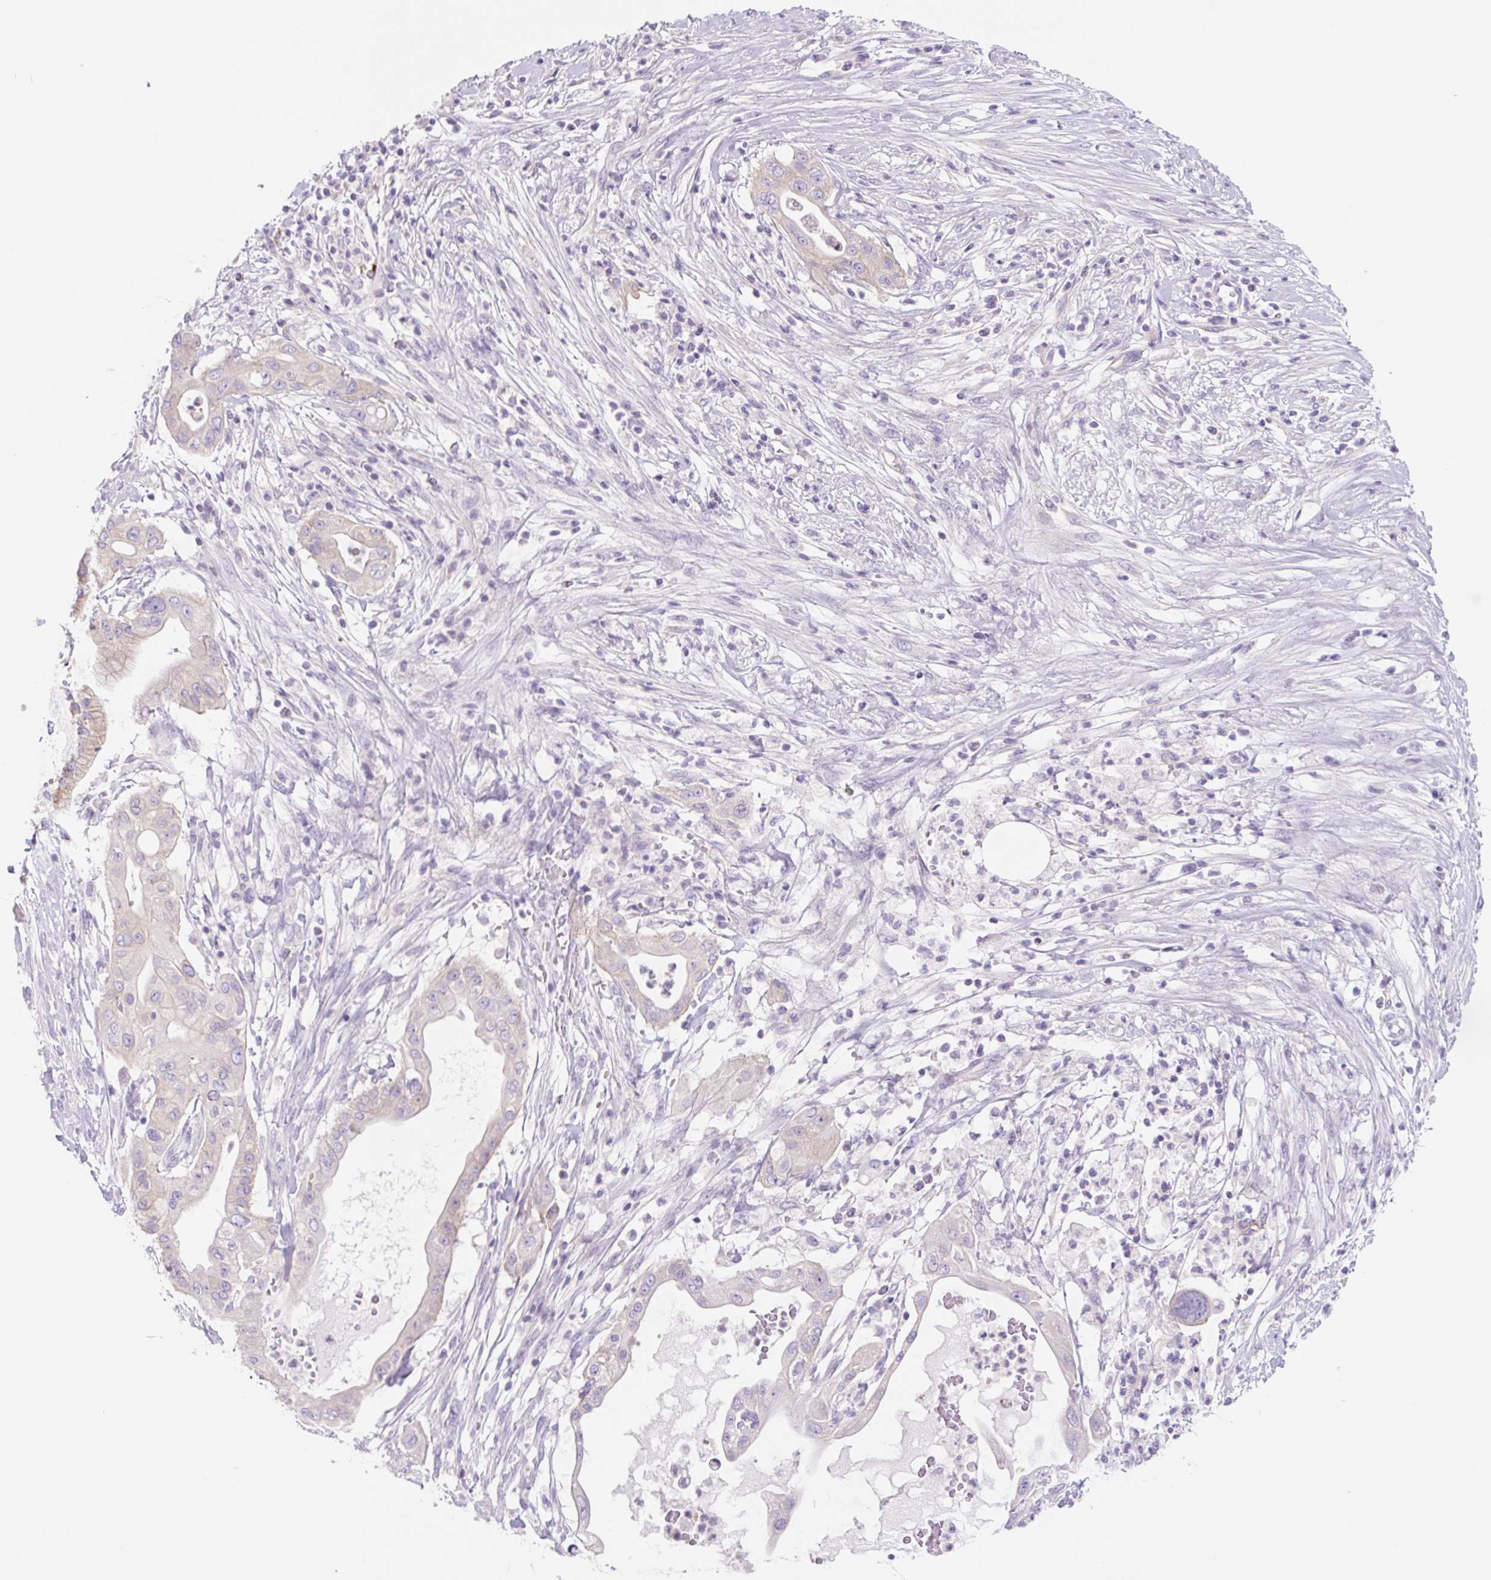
{"staining": {"intensity": "weak", "quantity": "<25%", "location": "cytoplasmic/membranous"}, "tissue": "pancreatic cancer", "cell_type": "Tumor cells", "image_type": "cancer", "snomed": [{"axis": "morphology", "description": "Adenocarcinoma, NOS"}, {"axis": "topography", "description": "Pancreas"}], "caption": "Immunohistochemistry (IHC) image of neoplastic tissue: human adenocarcinoma (pancreatic) stained with DAB demonstrates no significant protein expression in tumor cells. The staining was performed using DAB (3,3'-diaminobenzidine) to visualize the protein expression in brown, while the nuclei were stained in blue with hematoxylin (Magnification: 20x).", "gene": "LYVE1", "patient": {"sex": "male", "age": 68}}